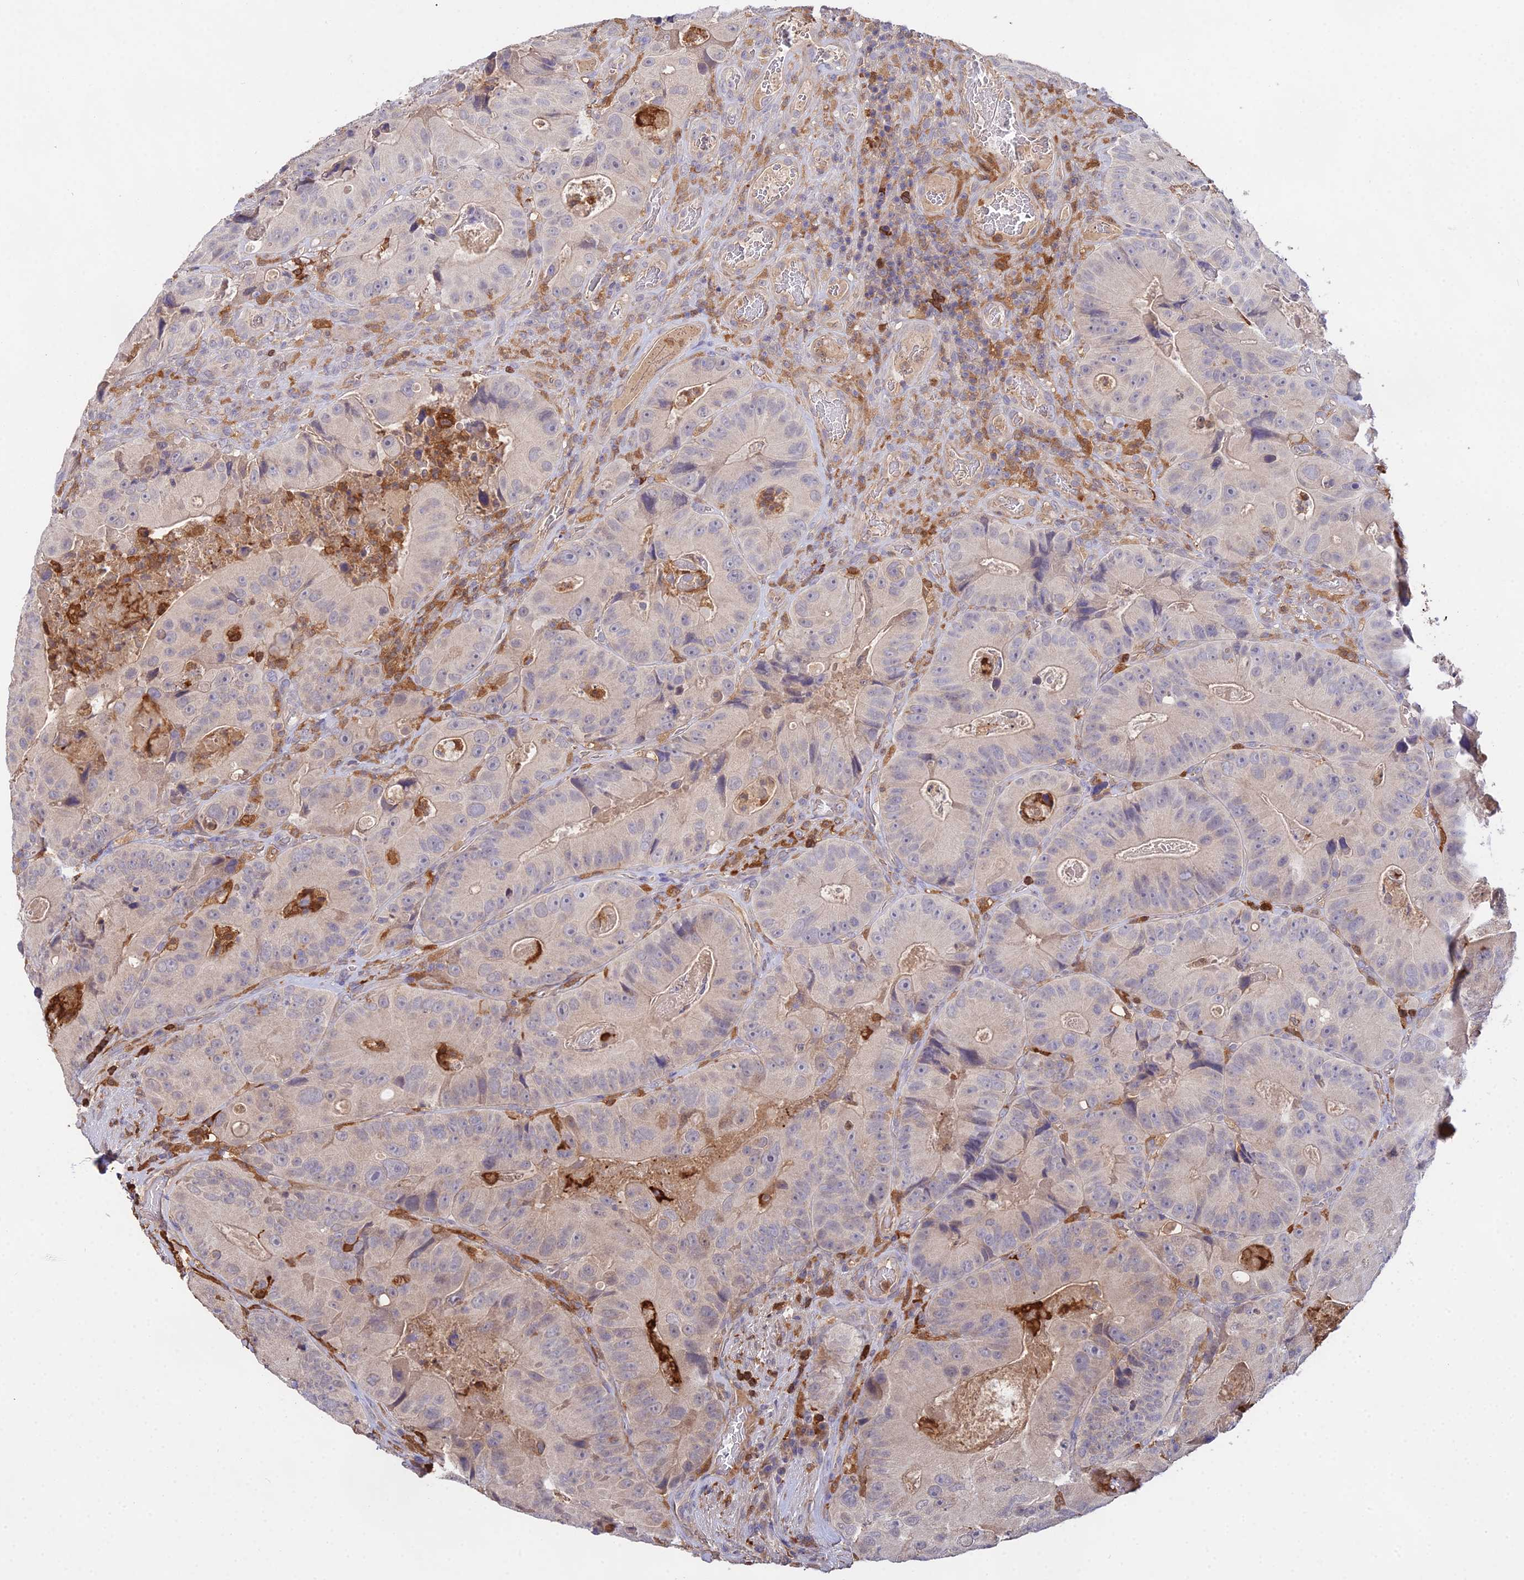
{"staining": {"intensity": "weak", "quantity": ">75%", "location": "cytoplasmic/membranous"}, "tissue": "colorectal cancer", "cell_type": "Tumor cells", "image_type": "cancer", "snomed": [{"axis": "morphology", "description": "Adenocarcinoma, NOS"}, {"axis": "topography", "description": "Colon"}], "caption": "A low amount of weak cytoplasmic/membranous expression is appreciated in approximately >75% of tumor cells in colorectal adenocarcinoma tissue. (DAB (3,3'-diaminobenzidine) IHC, brown staining for protein, blue staining for nuclei).", "gene": "FBP1", "patient": {"sex": "female", "age": 86}}